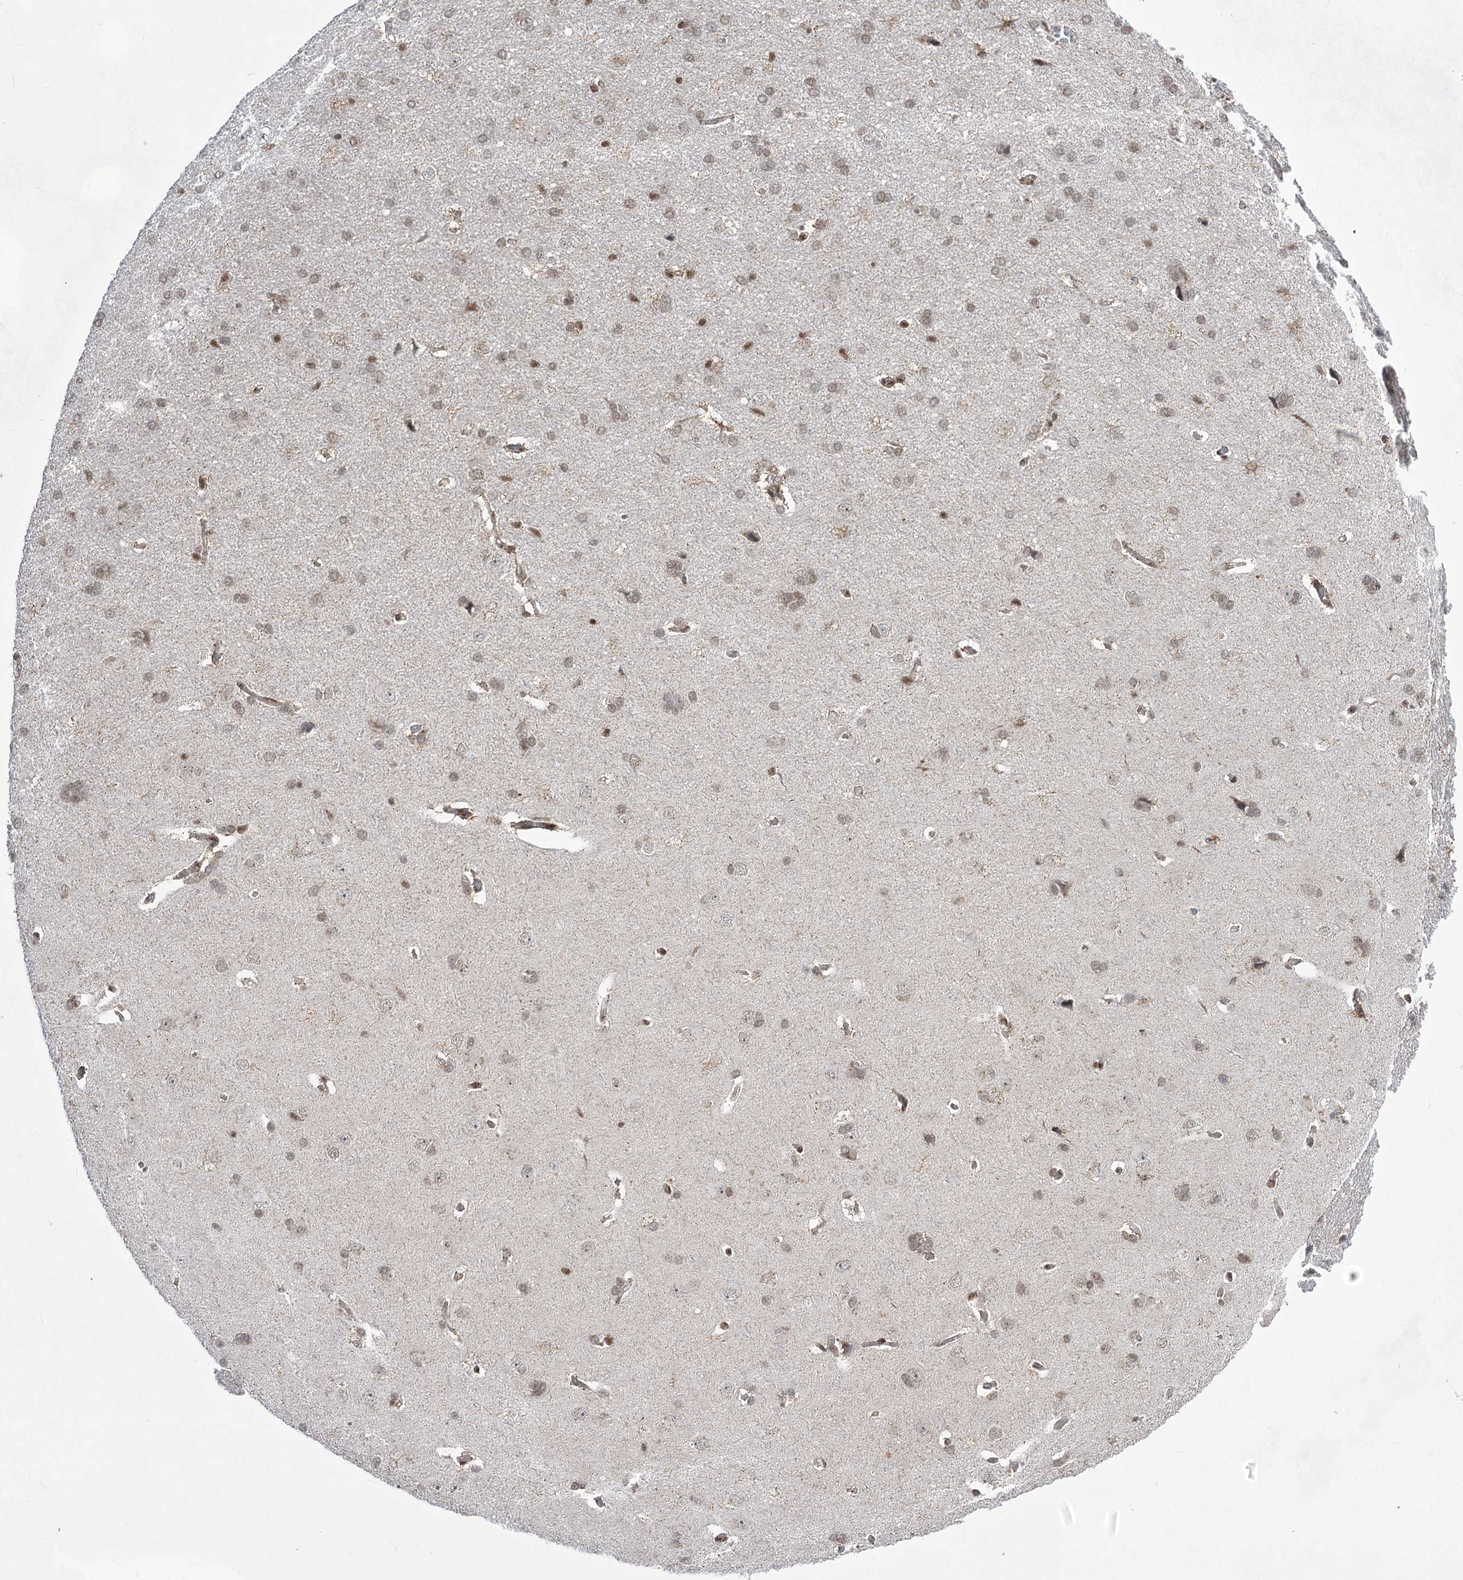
{"staining": {"intensity": "weak", "quantity": ">75%", "location": "cytoplasmic/membranous"}, "tissue": "cerebral cortex", "cell_type": "Endothelial cells", "image_type": "normal", "snomed": [{"axis": "morphology", "description": "Normal tissue, NOS"}, {"axis": "topography", "description": "Cerebral cortex"}], "caption": "The micrograph exhibits a brown stain indicating the presence of a protein in the cytoplasmic/membranous of endothelial cells in cerebral cortex. (DAB (3,3'-diaminobenzidine) IHC, brown staining for protein, blue staining for nuclei).", "gene": "ZCCHC8", "patient": {"sex": "male", "age": 62}}